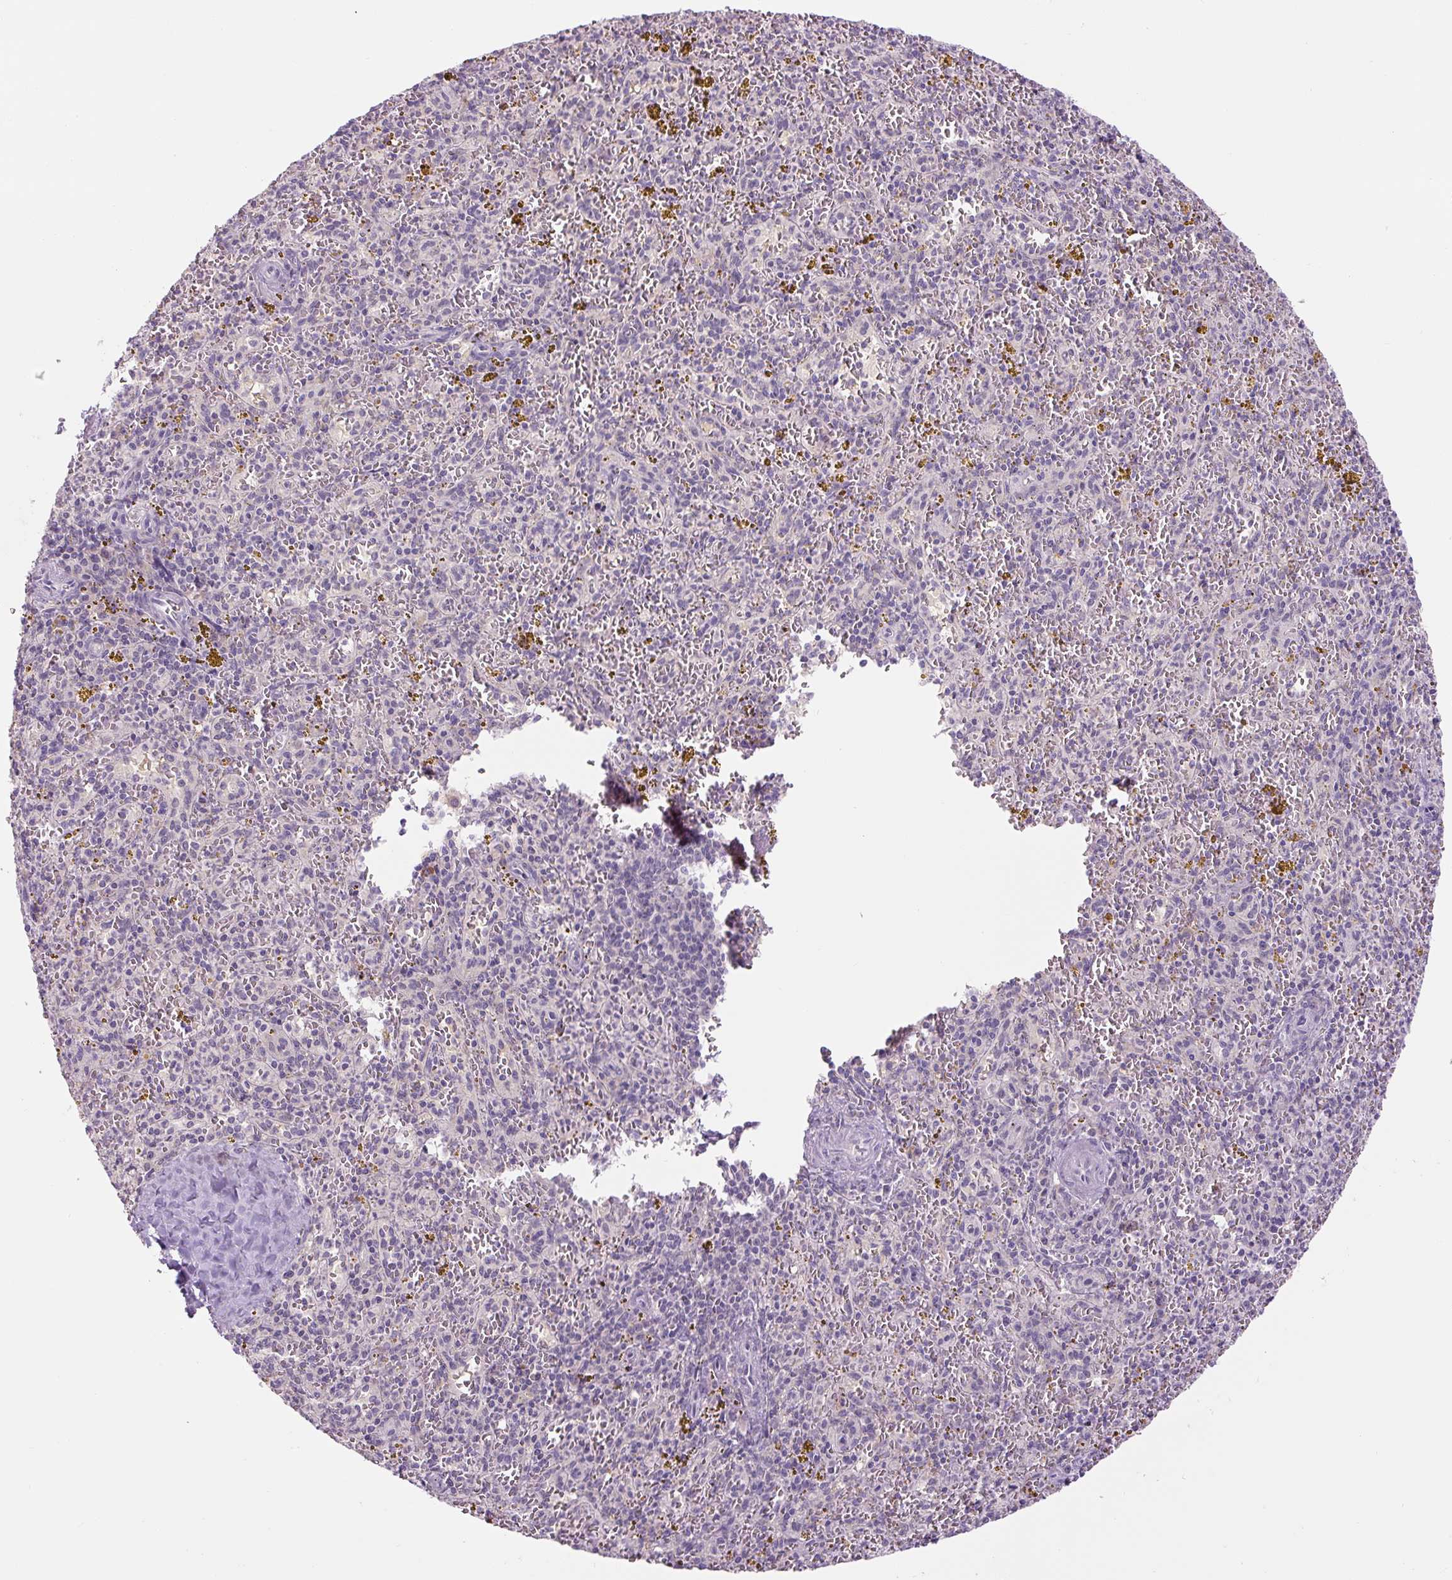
{"staining": {"intensity": "negative", "quantity": "none", "location": "none"}, "tissue": "spleen", "cell_type": "Cells in red pulp", "image_type": "normal", "snomed": [{"axis": "morphology", "description": "Normal tissue, NOS"}, {"axis": "topography", "description": "Spleen"}], "caption": "Immunohistochemistry (IHC) of normal spleen exhibits no expression in cells in red pulp.", "gene": "FABP7", "patient": {"sex": "male", "age": 57}}